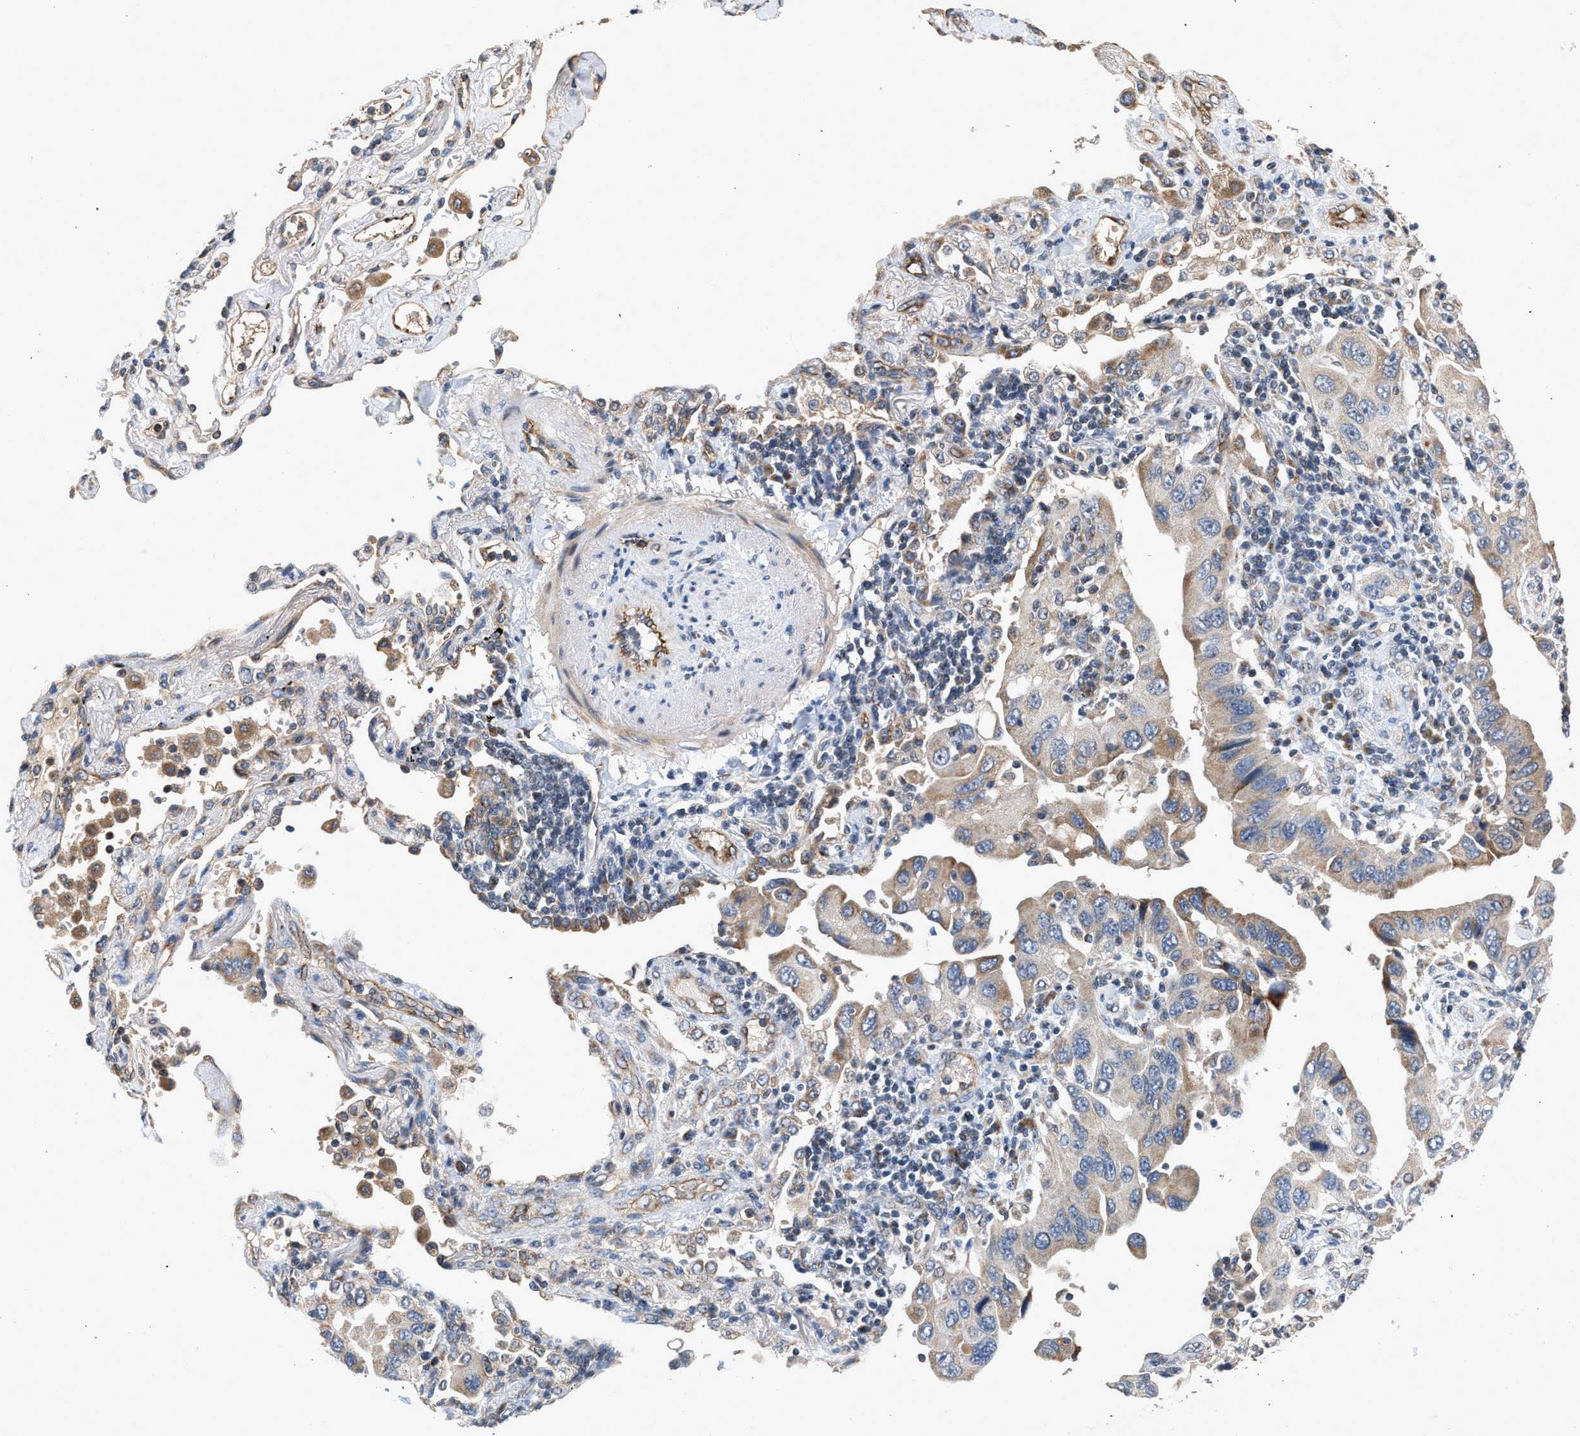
{"staining": {"intensity": "weak", "quantity": ">75%", "location": "cytoplasmic/membranous"}, "tissue": "lung cancer", "cell_type": "Tumor cells", "image_type": "cancer", "snomed": [{"axis": "morphology", "description": "Adenocarcinoma, NOS"}, {"axis": "topography", "description": "Lung"}], "caption": "Protein expression analysis of human lung cancer (adenocarcinoma) reveals weak cytoplasmic/membranous staining in approximately >75% of tumor cells. The staining was performed using DAB, with brown indicating positive protein expression. Nuclei are stained blue with hematoxylin.", "gene": "PIM1", "patient": {"sex": "female", "age": 65}}